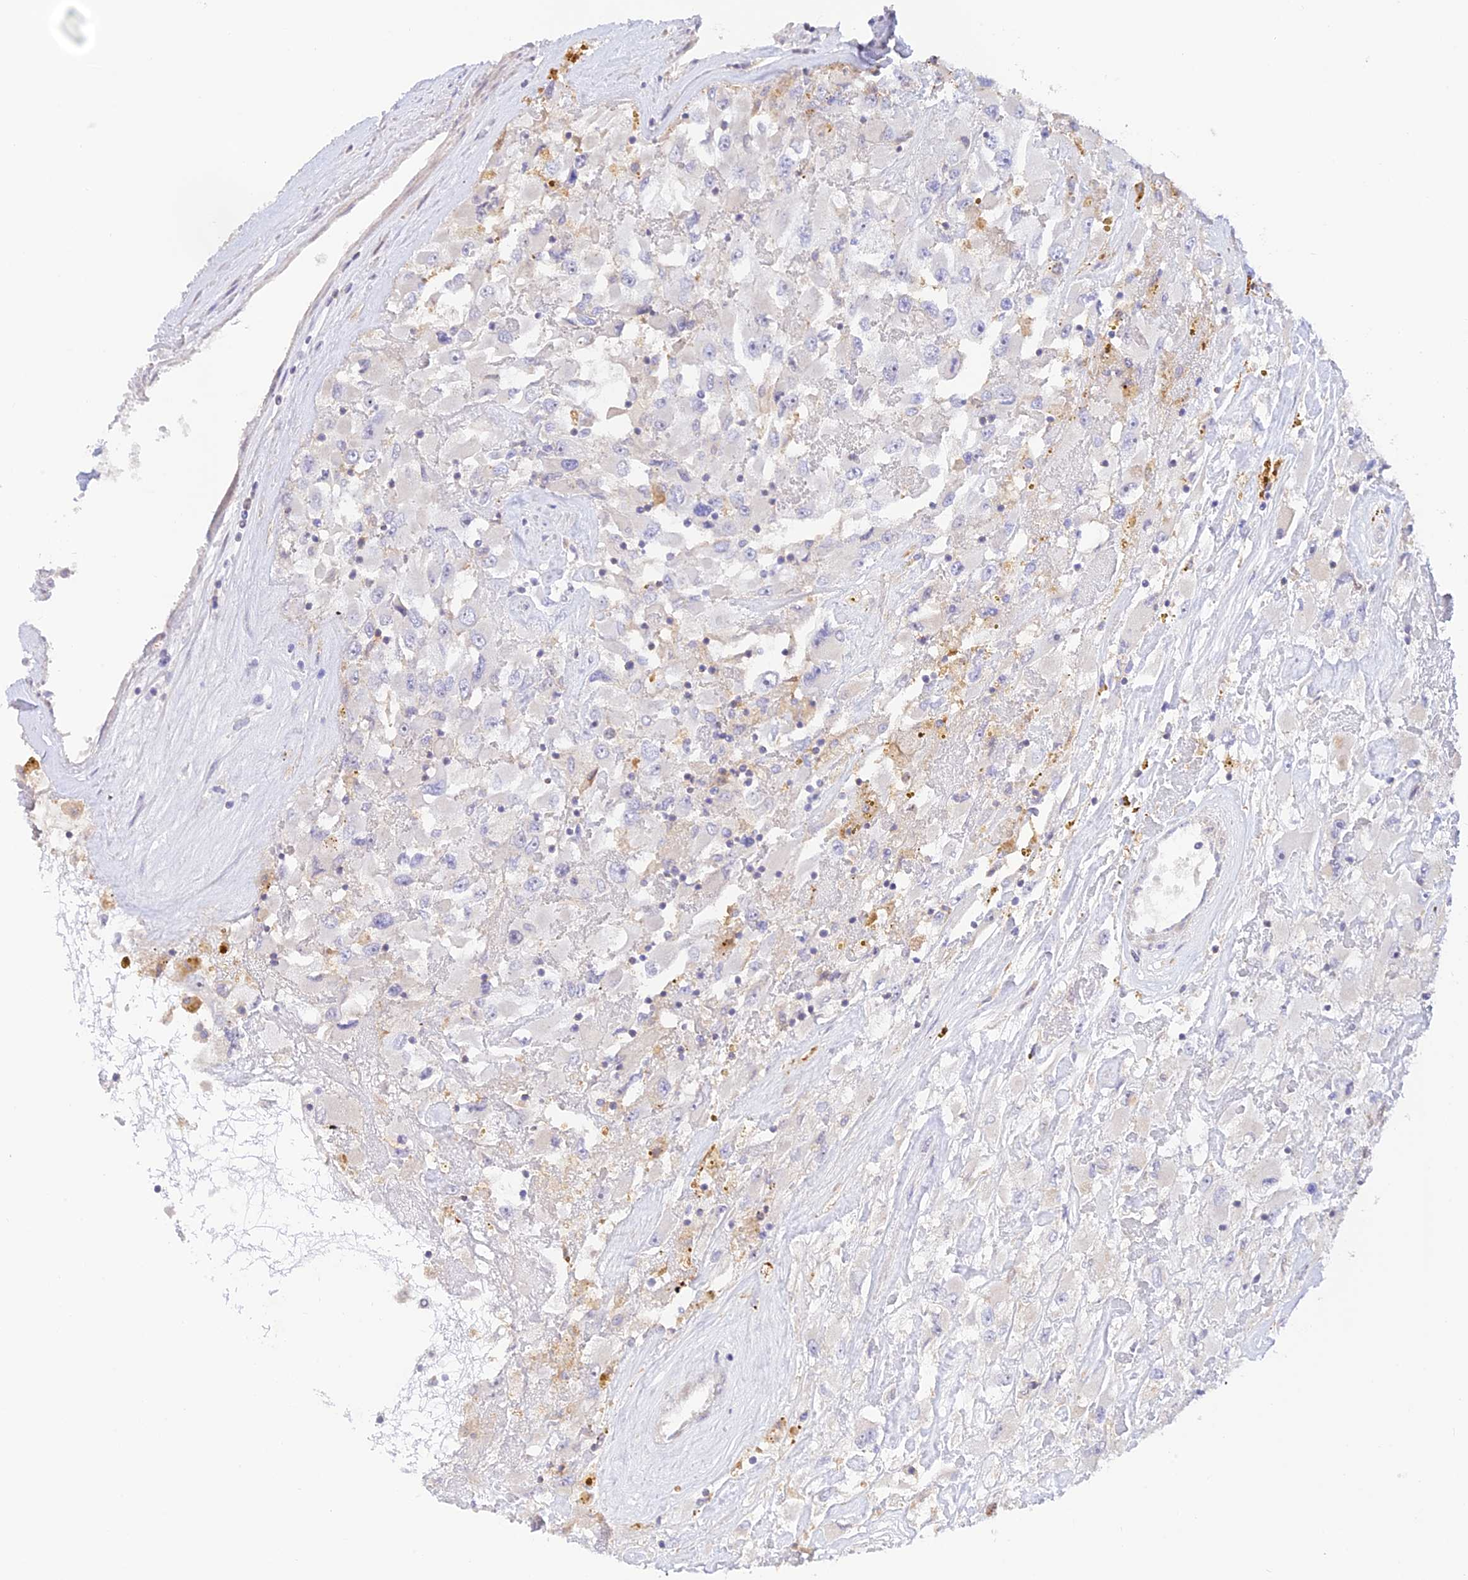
{"staining": {"intensity": "negative", "quantity": "none", "location": "none"}, "tissue": "renal cancer", "cell_type": "Tumor cells", "image_type": "cancer", "snomed": [{"axis": "morphology", "description": "Adenocarcinoma, NOS"}, {"axis": "topography", "description": "Kidney"}], "caption": "This is an immunohistochemistry image of adenocarcinoma (renal). There is no positivity in tumor cells.", "gene": "CAMSAP3", "patient": {"sex": "female", "age": 52}}